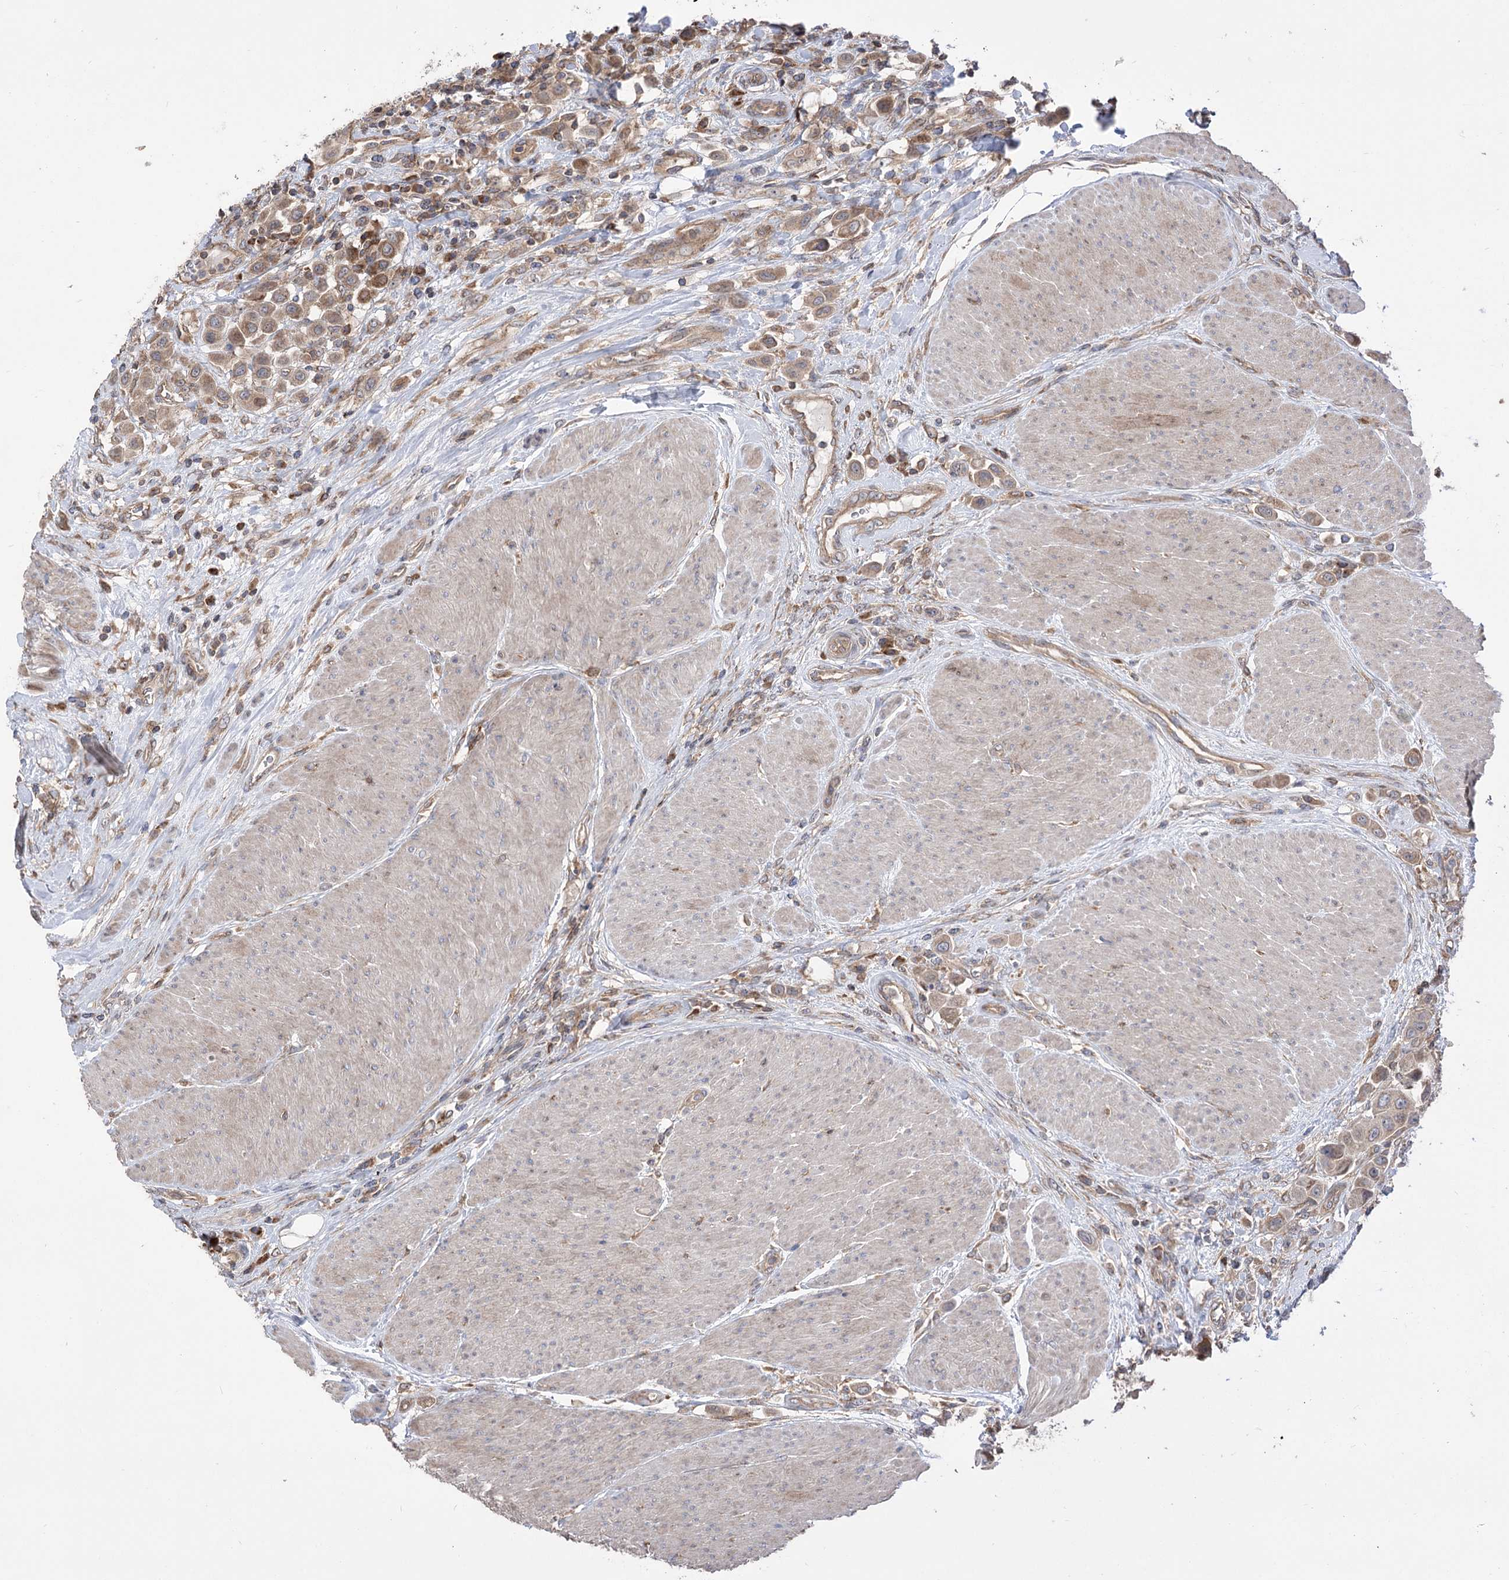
{"staining": {"intensity": "weak", "quantity": ">75%", "location": "cytoplasmic/membranous"}, "tissue": "urothelial cancer", "cell_type": "Tumor cells", "image_type": "cancer", "snomed": [{"axis": "morphology", "description": "Urothelial carcinoma, High grade"}, {"axis": "topography", "description": "Urinary bladder"}], "caption": "Brown immunohistochemical staining in human urothelial cancer displays weak cytoplasmic/membranous positivity in about >75% of tumor cells. (DAB IHC, brown staining for protein, blue staining for nuclei).", "gene": "XYLB", "patient": {"sex": "male", "age": 50}}